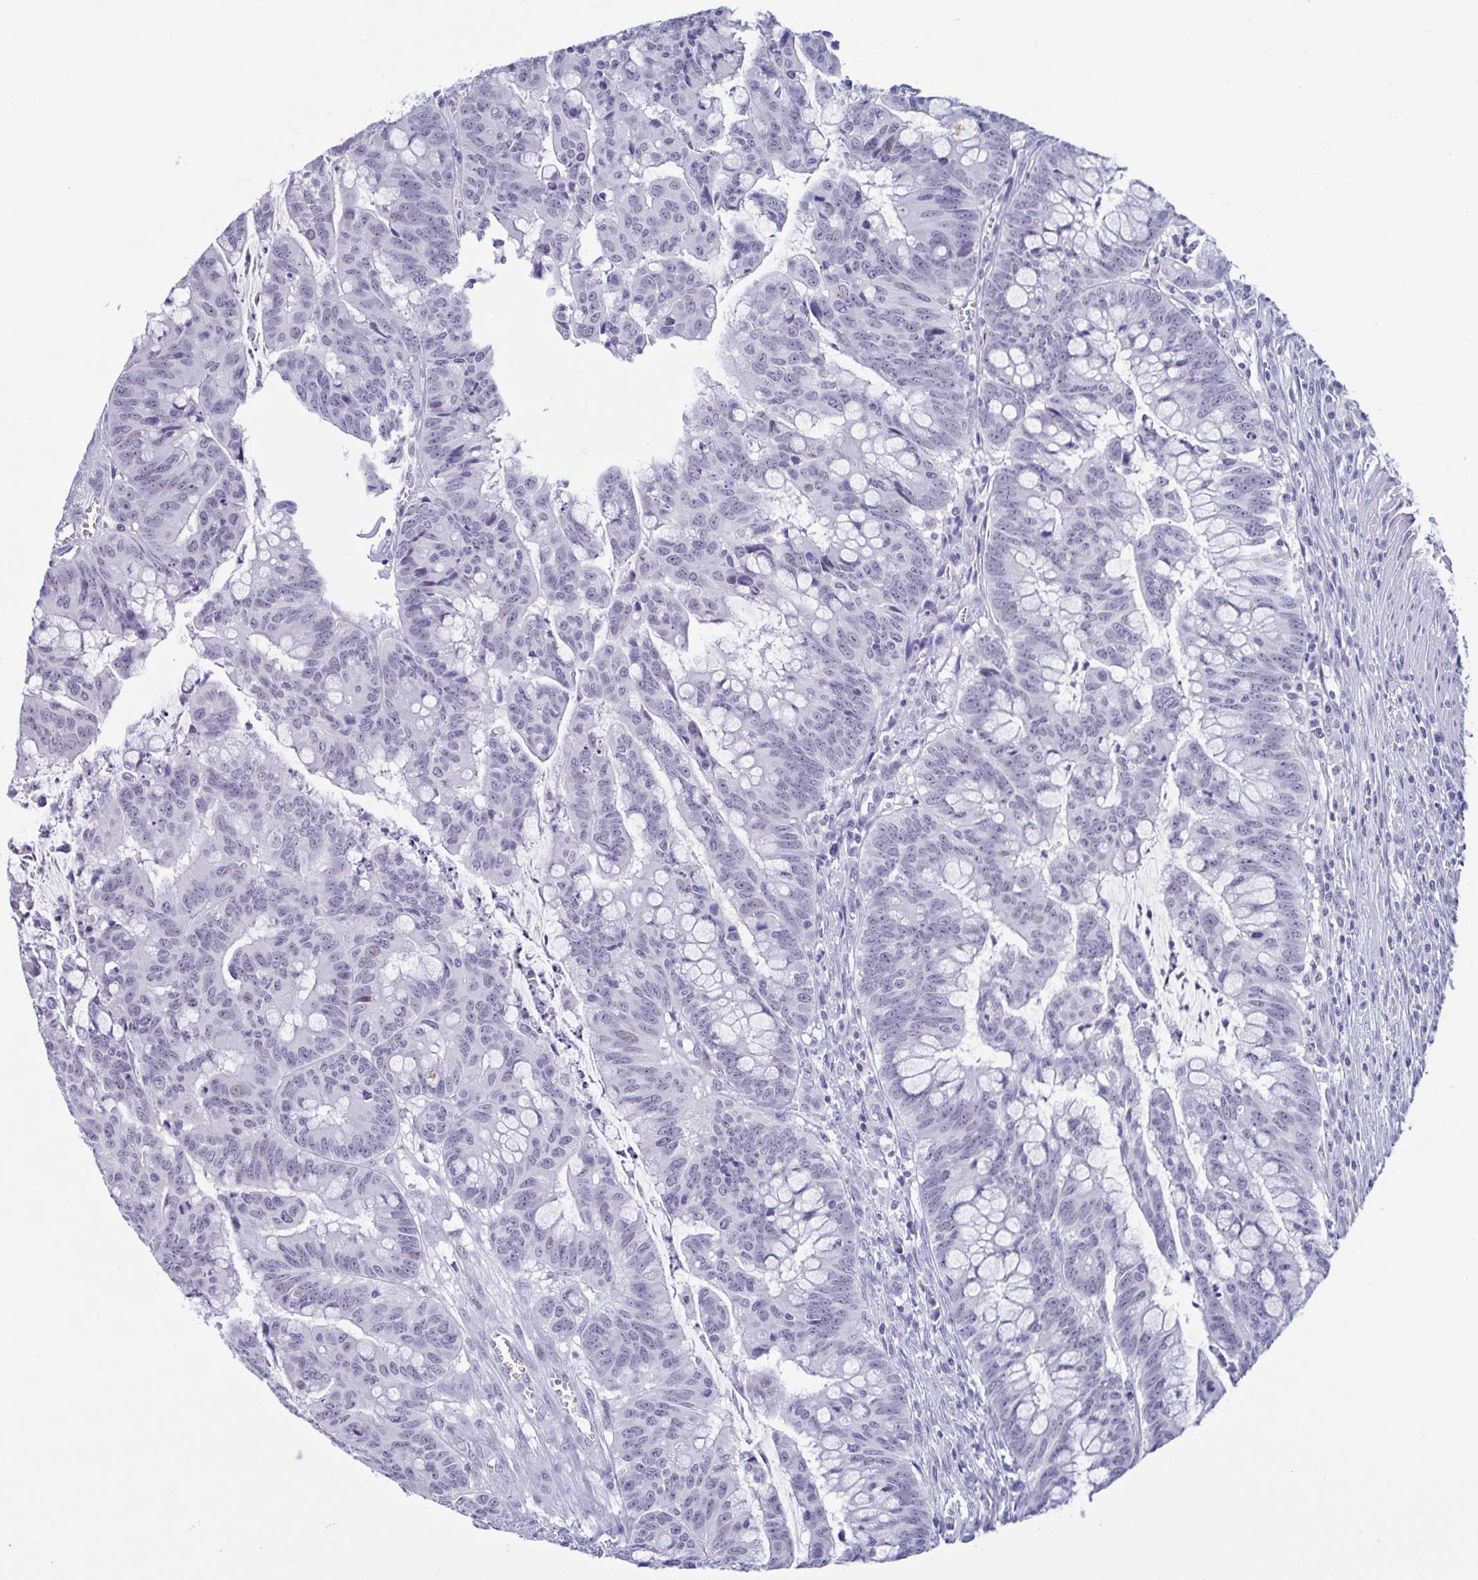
{"staining": {"intensity": "weak", "quantity": "<25%", "location": "nuclear"}, "tissue": "colorectal cancer", "cell_type": "Tumor cells", "image_type": "cancer", "snomed": [{"axis": "morphology", "description": "Adenocarcinoma, NOS"}, {"axis": "topography", "description": "Colon"}], "caption": "Colorectal cancer (adenocarcinoma) stained for a protein using immunohistochemistry exhibits no staining tumor cells.", "gene": "PERM1", "patient": {"sex": "male", "age": 62}}